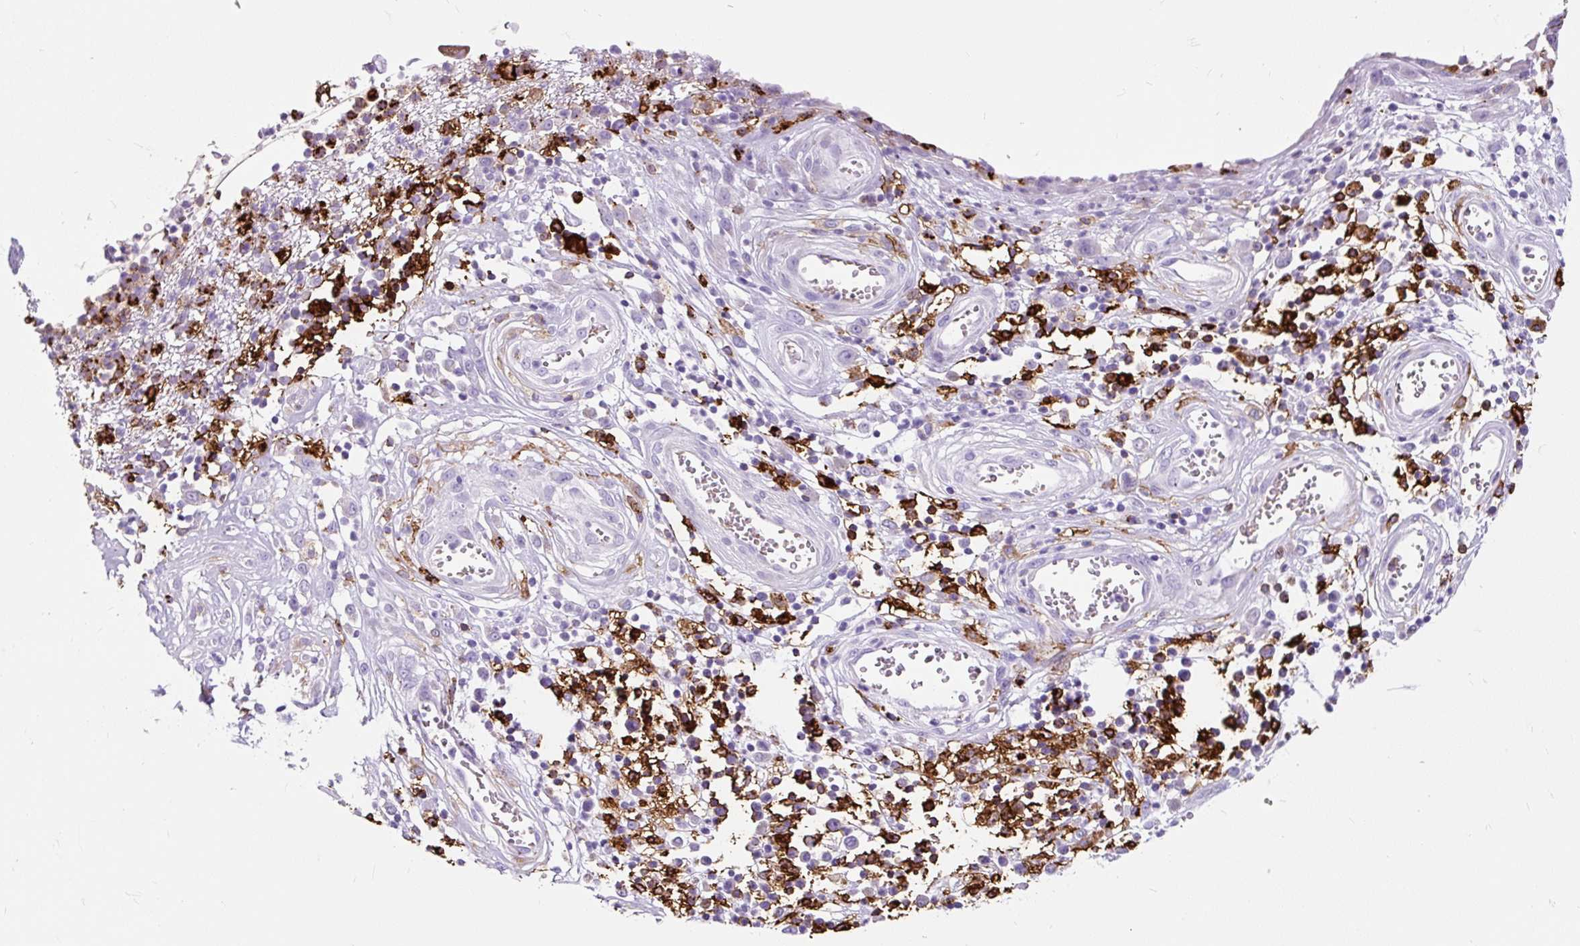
{"staining": {"intensity": "strong", "quantity": "25%-75%", "location": "cytoplasmic/membranous"}, "tissue": "stomach cancer", "cell_type": "Tumor cells", "image_type": "cancer", "snomed": [{"axis": "morphology", "description": "Adenocarcinoma, NOS"}, {"axis": "topography", "description": "Stomach"}], "caption": "A brown stain highlights strong cytoplasmic/membranous staining of a protein in human adenocarcinoma (stomach) tumor cells.", "gene": "HLA-DRA", "patient": {"sex": "male", "age": 59}}